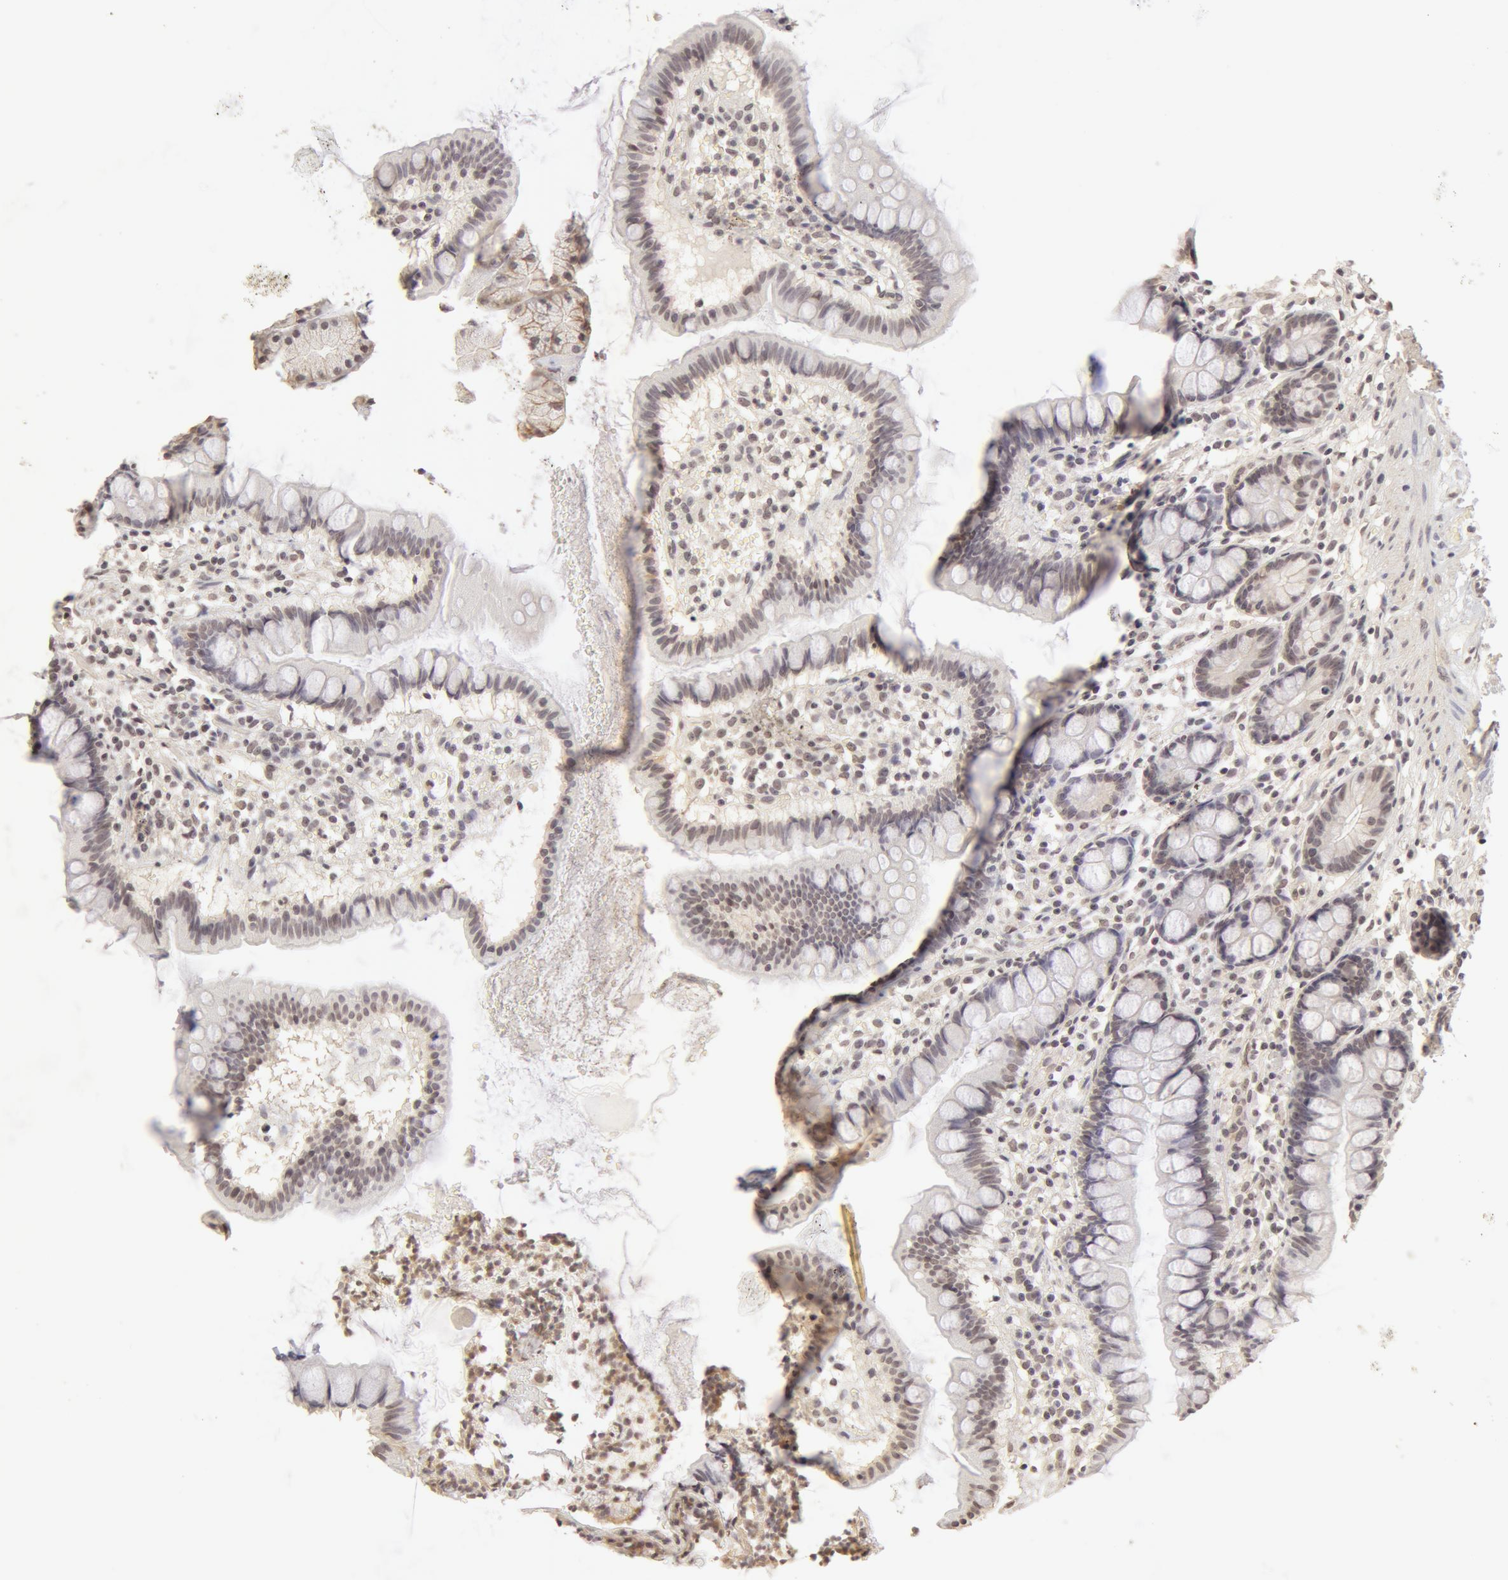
{"staining": {"intensity": "weak", "quantity": "25%-75%", "location": "cytoplasmic/membranous"}, "tissue": "small intestine", "cell_type": "Glandular cells", "image_type": "normal", "snomed": [{"axis": "morphology", "description": "Normal tissue, NOS"}, {"axis": "topography", "description": "Small intestine"}], "caption": "Unremarkable small intestine shows weak cytoplasmic/membranous staining in approximately 25%-75% of glandular cells.", "gene": "ADAM10", "patient": {"sex": "female", "age": 51}}